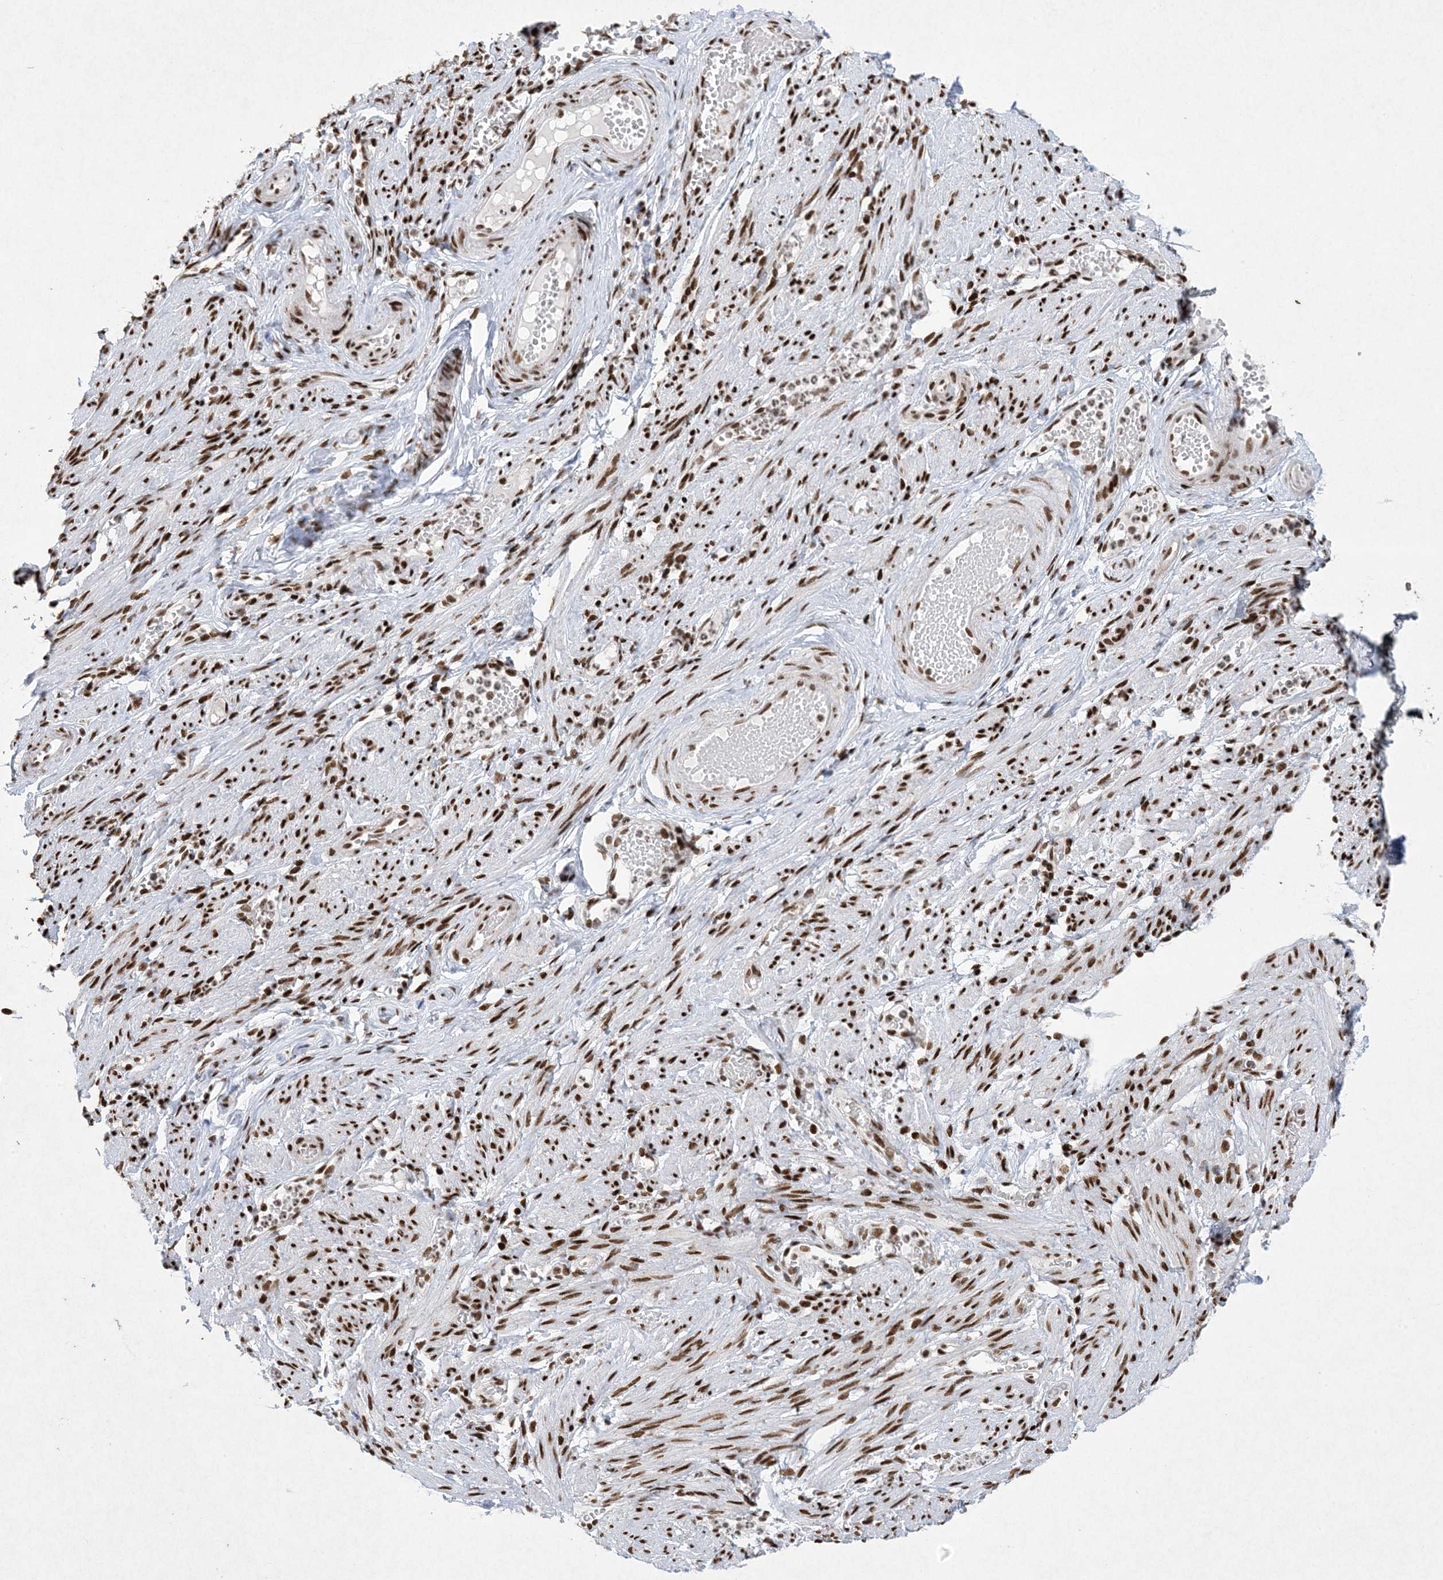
{"staining": {"intensity": "moderate", "quantity": ">75%", "location": "nuclear"}, "tissue": "adipose tissue", "cell_type": "Adipocytes", "image_type": "normal", "snomed": [{"axis": "morphology", "description": "Normal tissue, NOS"}, {"axis": "topography", "description": "Smooth muscle"}, {"axis": "topography", "description": "Peripheral nerve tissue"}], "caption": "The micrograph shows staining of benign adipose tissue, revealing moderate nuclear protein staining (brown color) within adipocytes.", "gene": "PKNOX2", "patient": {"sex": "female", "age": 39}}